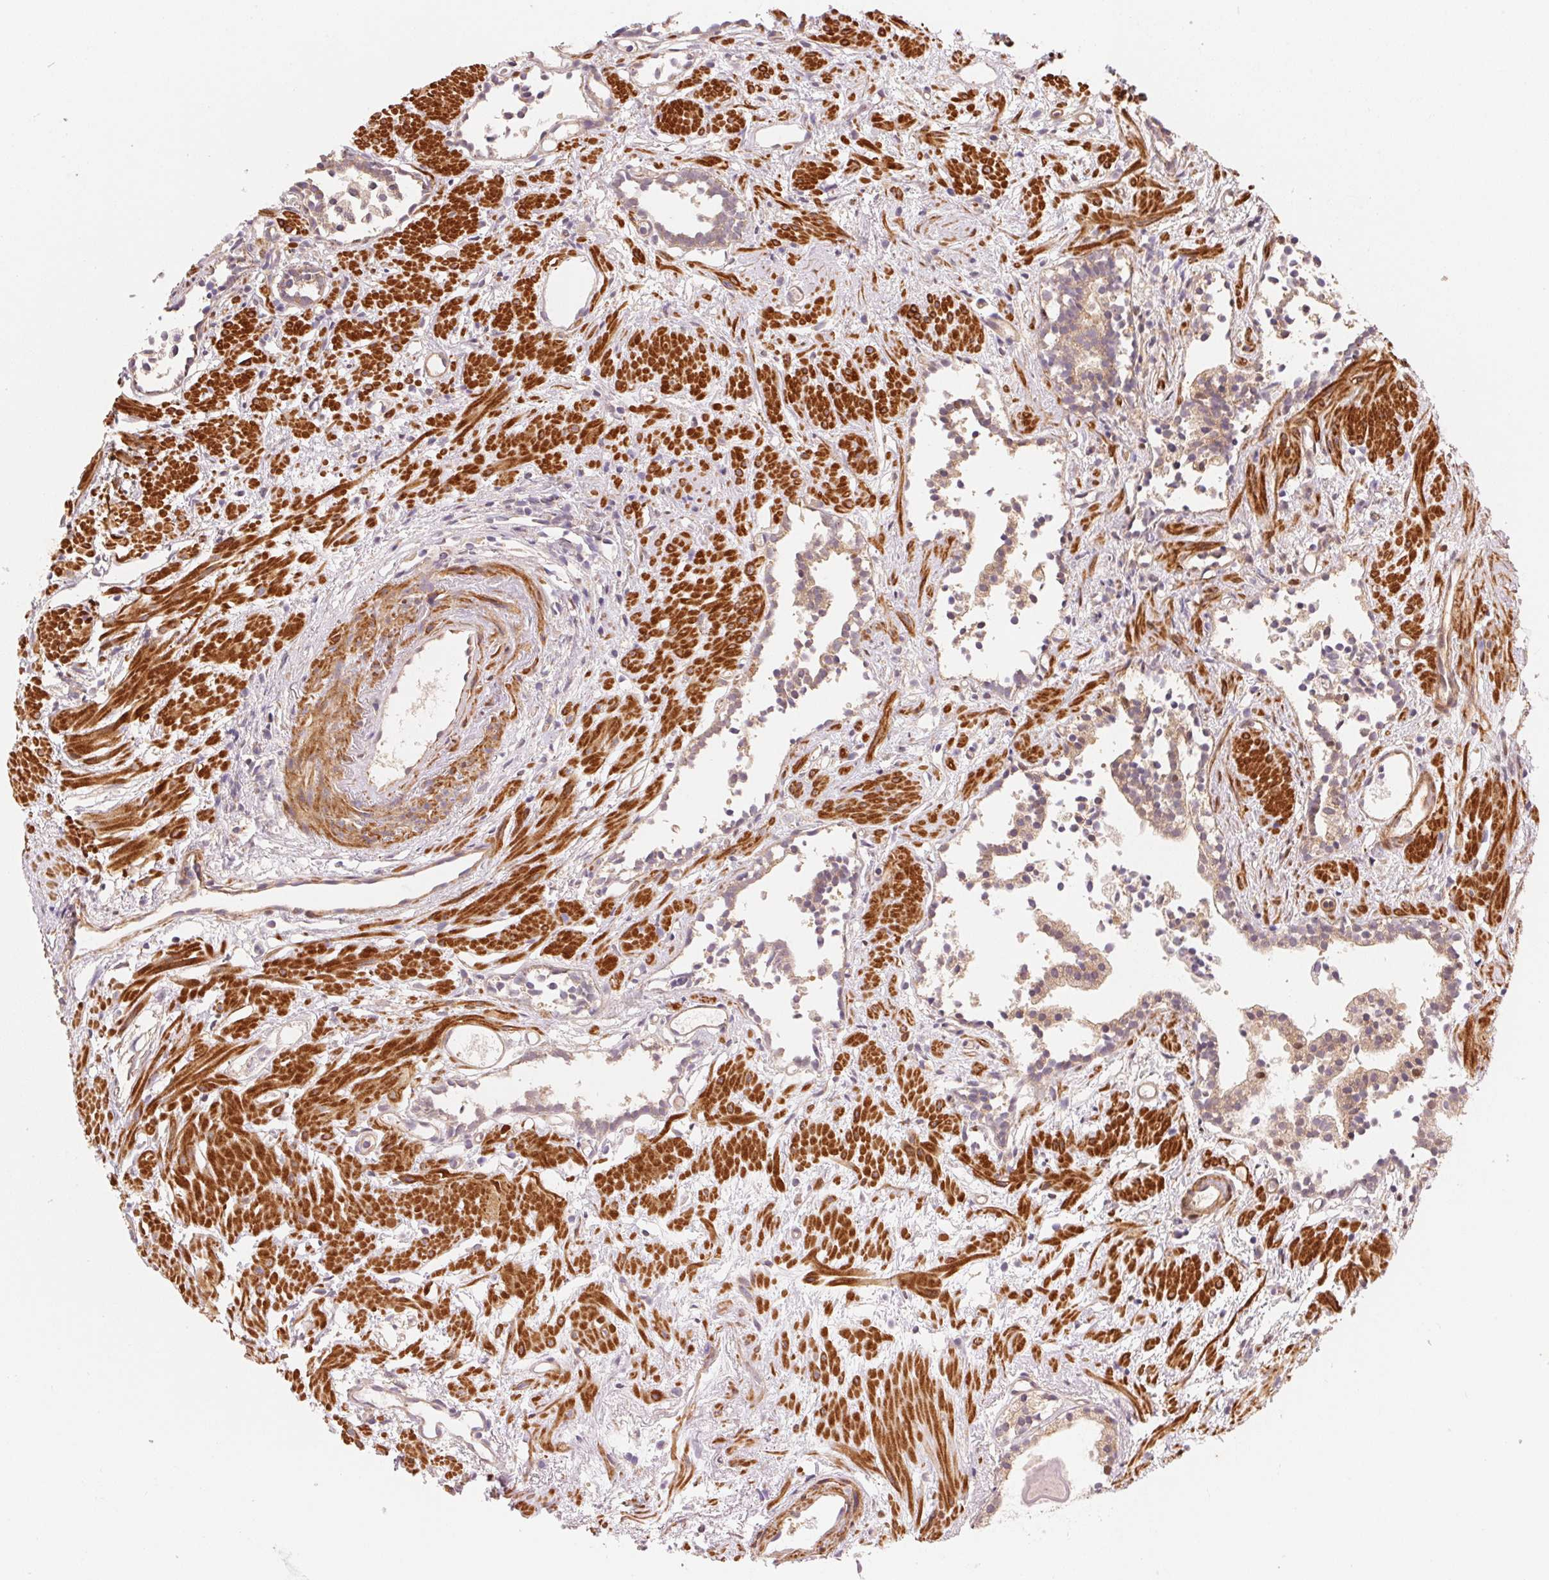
{"staining": {"intensity": "weak", "quantity": ">75%", "location": "cytoplasmic/membranous"}, "tissue": "prostate cancer", "cell_type": "Tumor cells", "image_type": "cancer", "snomed": [{"axis": "morphology", "description": "Adenocarcinoma, High grade"}, {"axis": "topography", "description": "Prostate"}], "caption": "Immunohistochemistry of prostate cancer (high-grade adenocarcinoma) demonstrates low levels of weak cytoplasmic/membranous expression in about >75% of tumor cells.", "gene": "TNIP2", "patient": {"sex": "male", "age": 83}}